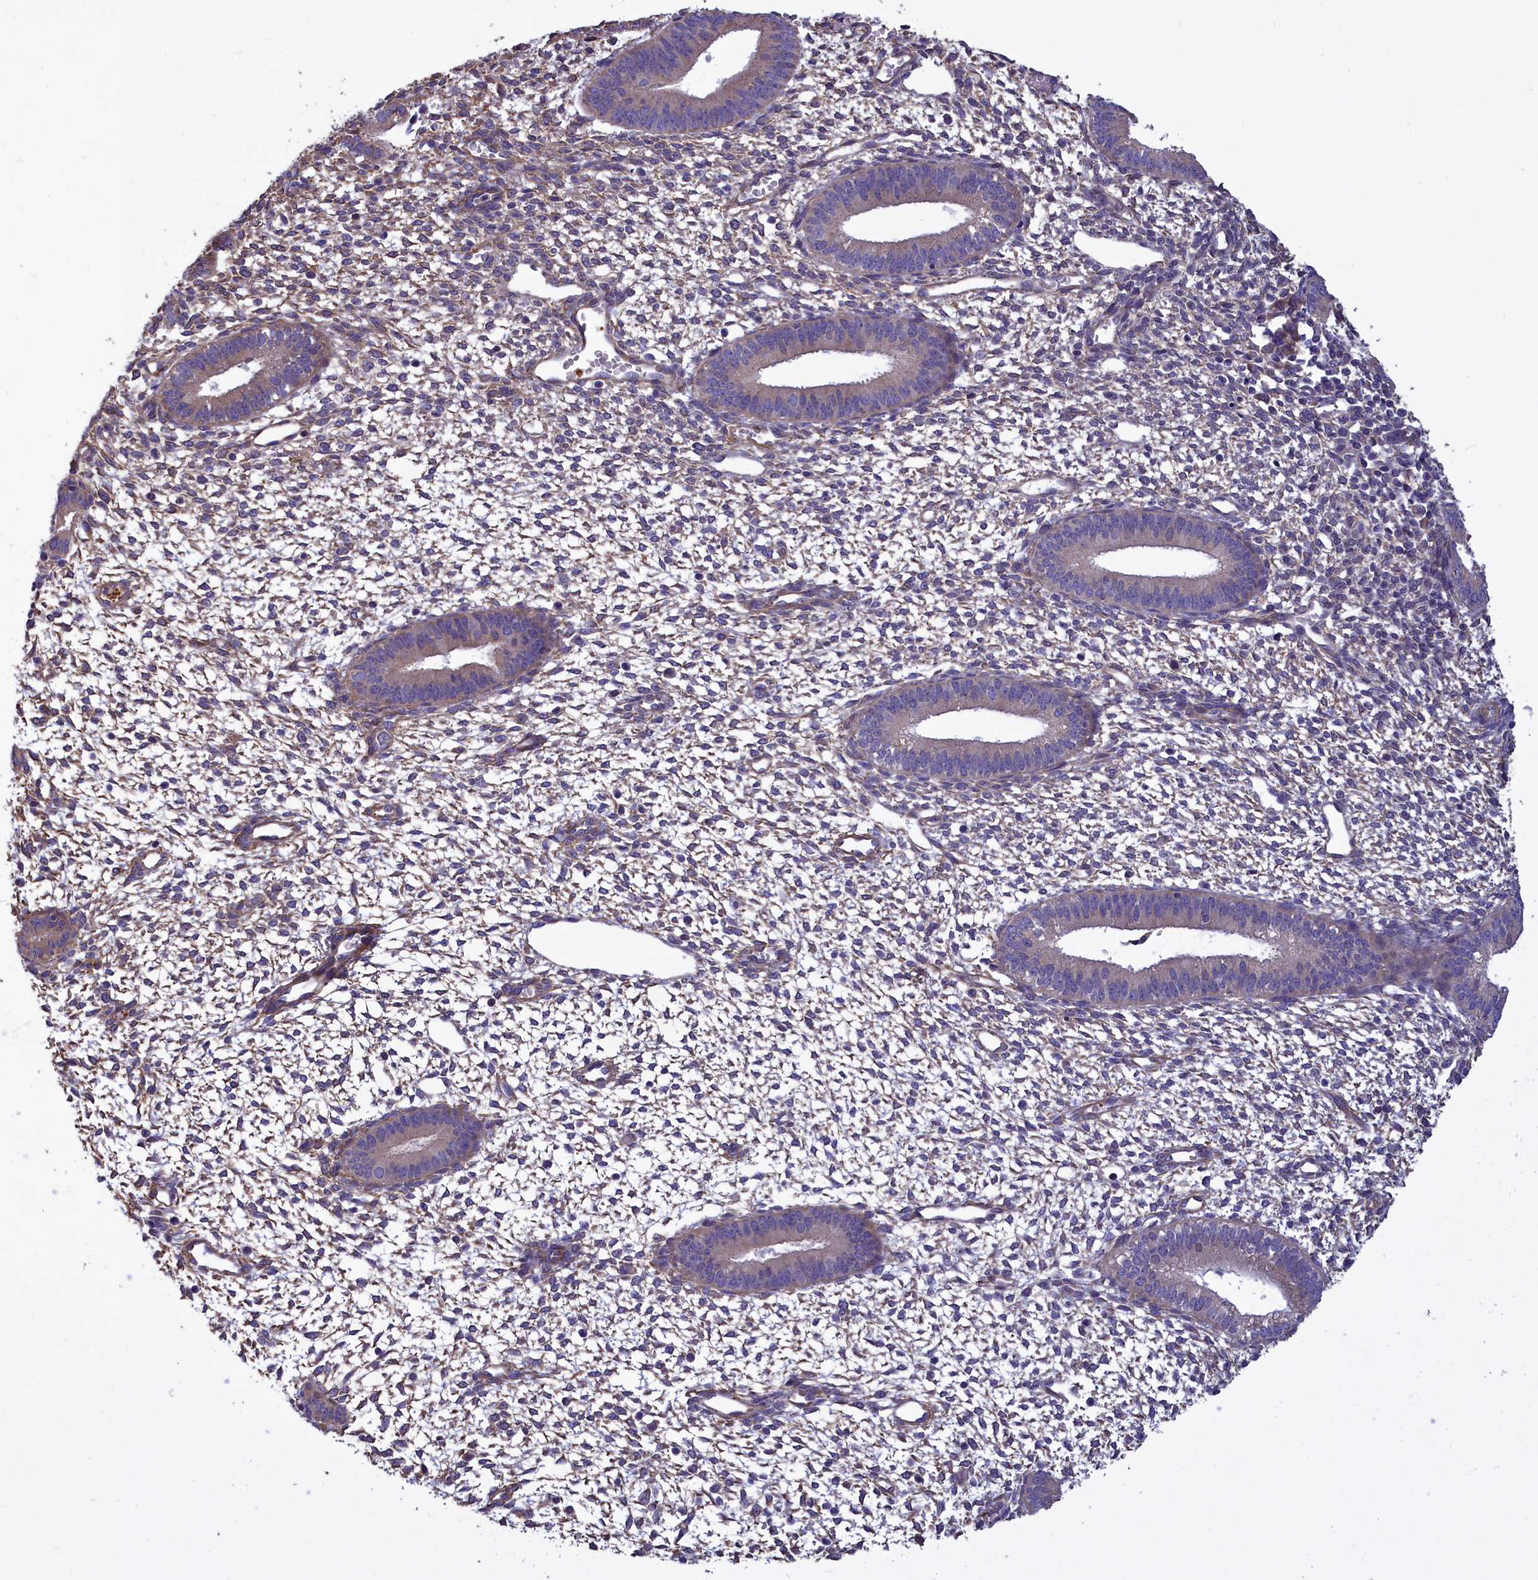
{"staining": {"intensity": "negative", "quantity": "none", "location": "none"}, "tissue": "endometrium", "cell_type": "Cells in endometrial stroma", "image_type": "normal", "snomed": [{"axis": "morphology", "description": "Normal tissue, NOS"}, {"axis": "topography", "description": "Endometrium"}], "caption": "Human endometrium stained for a protein using IHC shows no staining in cells in endometrial stroma.", "gene": "AMDHD2", "patient": {"sex": "female", "age": 46}}